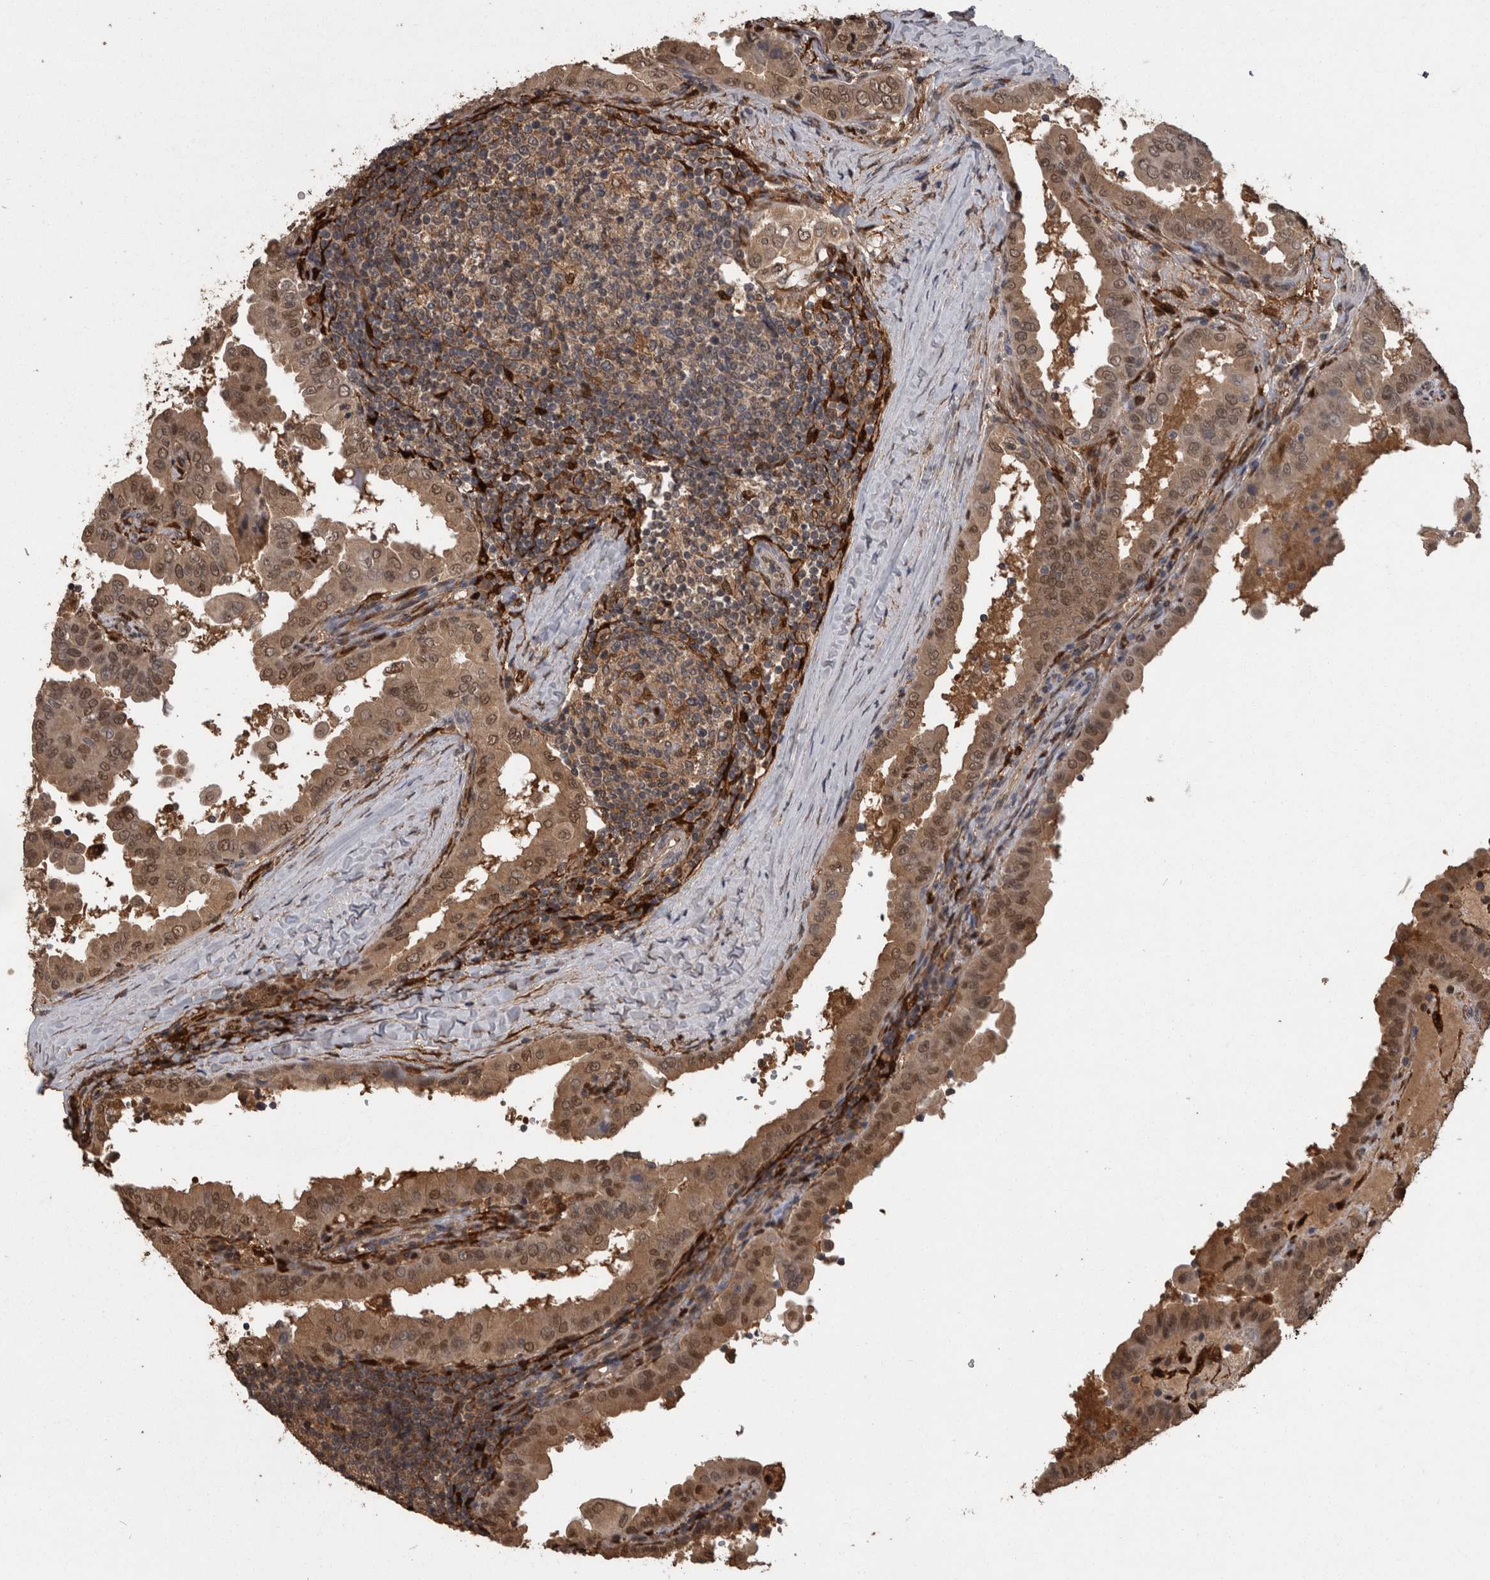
{"staining": {"intensity": "moderate", "quantity": ">75%", "location": "cytoplasmic/membranous,nuclear"}, "tissue": "thyroid cancer", "cell_type": "Tumor cells", "image_type": "cancer", "snomed": [{"axis": "morphology", "description": "Papillary adenocarcinoma, NOS"}, {"axis": "topography", "description": "Thyroid gland"}], "caption": "Human thyroid papillary adenocarcinoma stained with a protein marker exhibits moderate staining in tumor cells.", "gene": "LXN", "patient": {"sex": "male", "age": 33}}